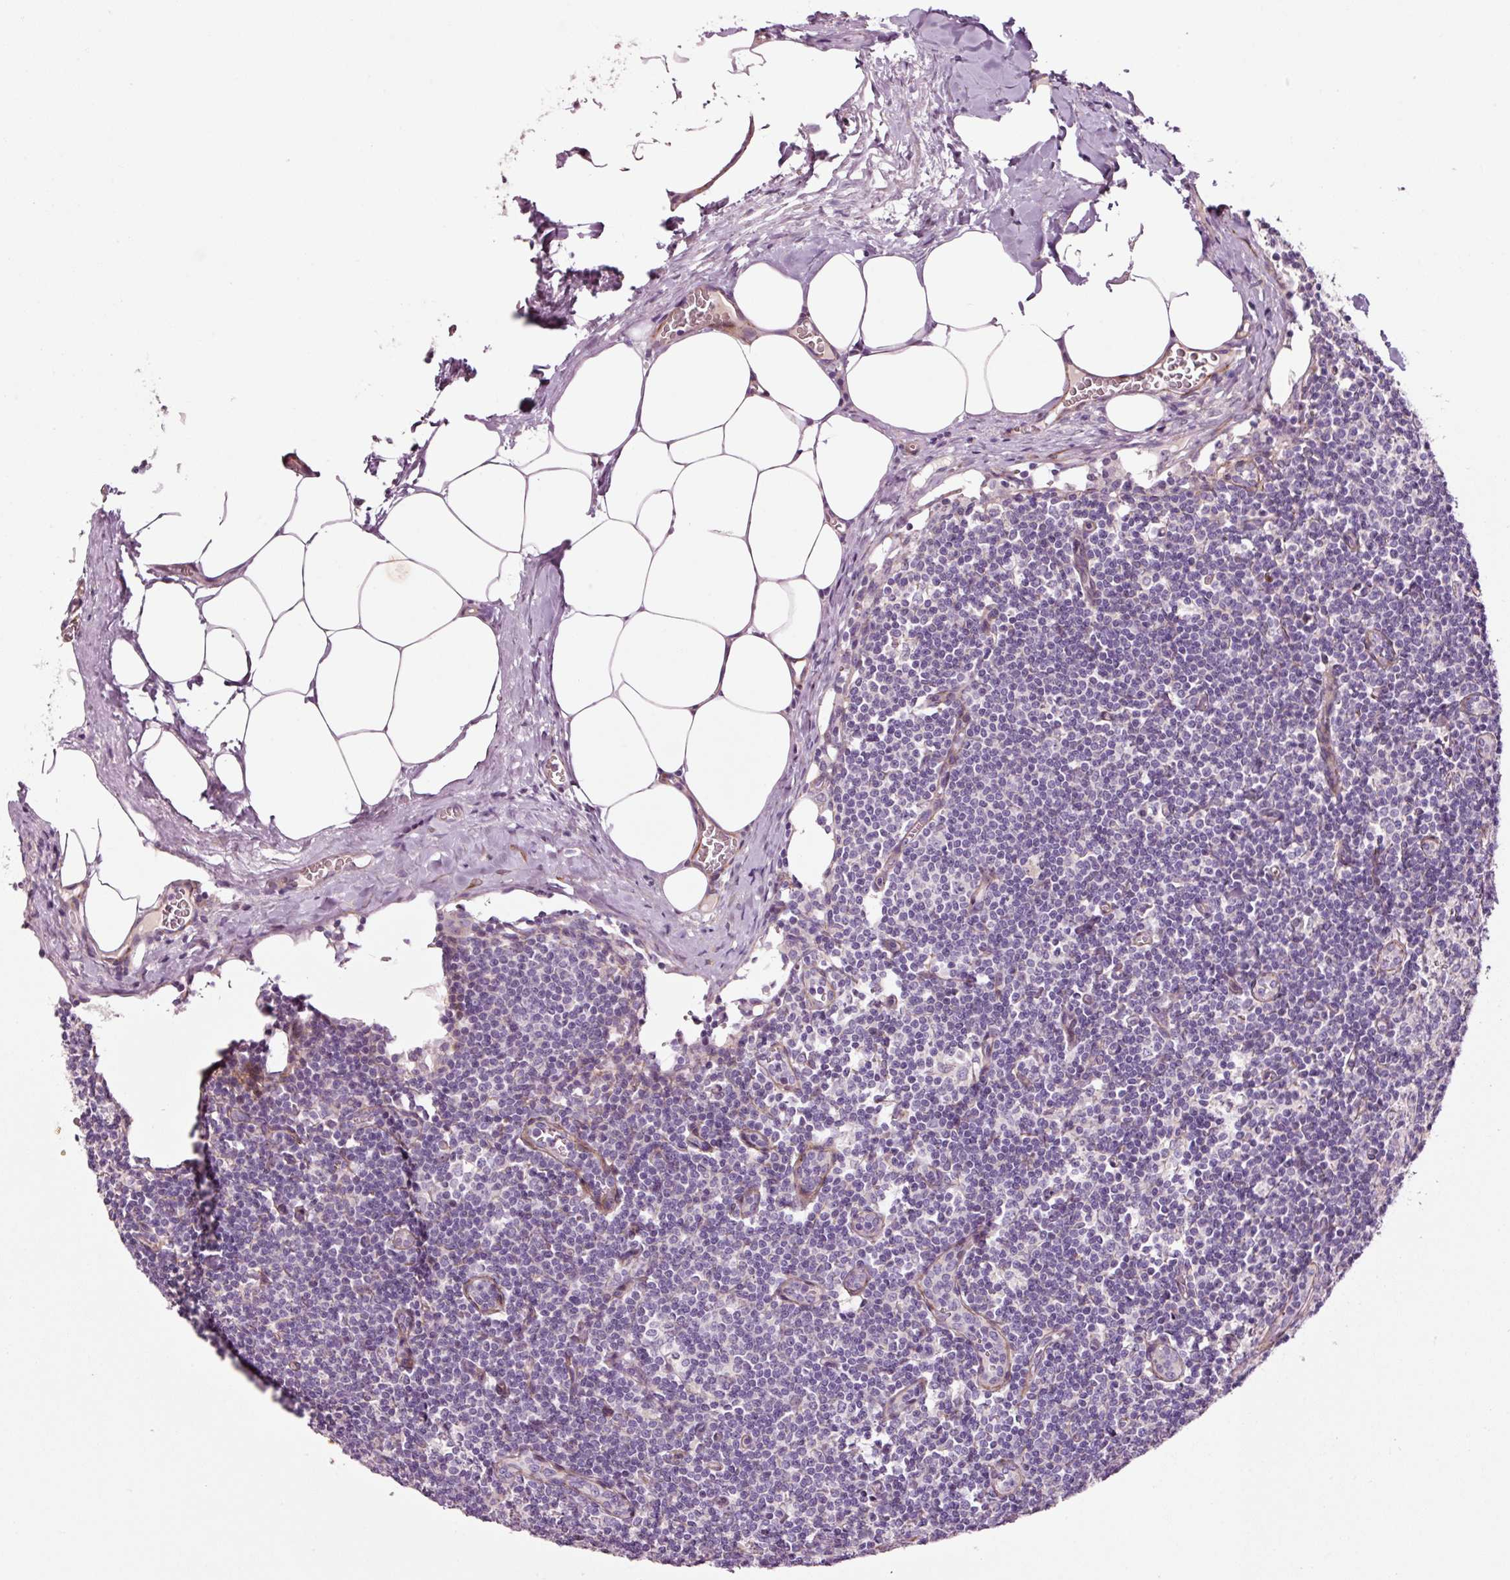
{"staining": {"intensity": "negative", "quantity": "none", "location": "none"}, "tissue": "lymph node", "cell_type": "Germinal center cells", "image_type": "normal", "snomed": [{"axis": "morphology", "description": "Normal tissue, NOS"}, {"axis": "topography", "description": "Lymph node"}], "caption": "DAB immunohistochemical staining of benign human lymph node displays no significant positivity in germinal center cells.", "gene": "ANKRD20A1", "patient": {"sex": "female", "age": 59}}